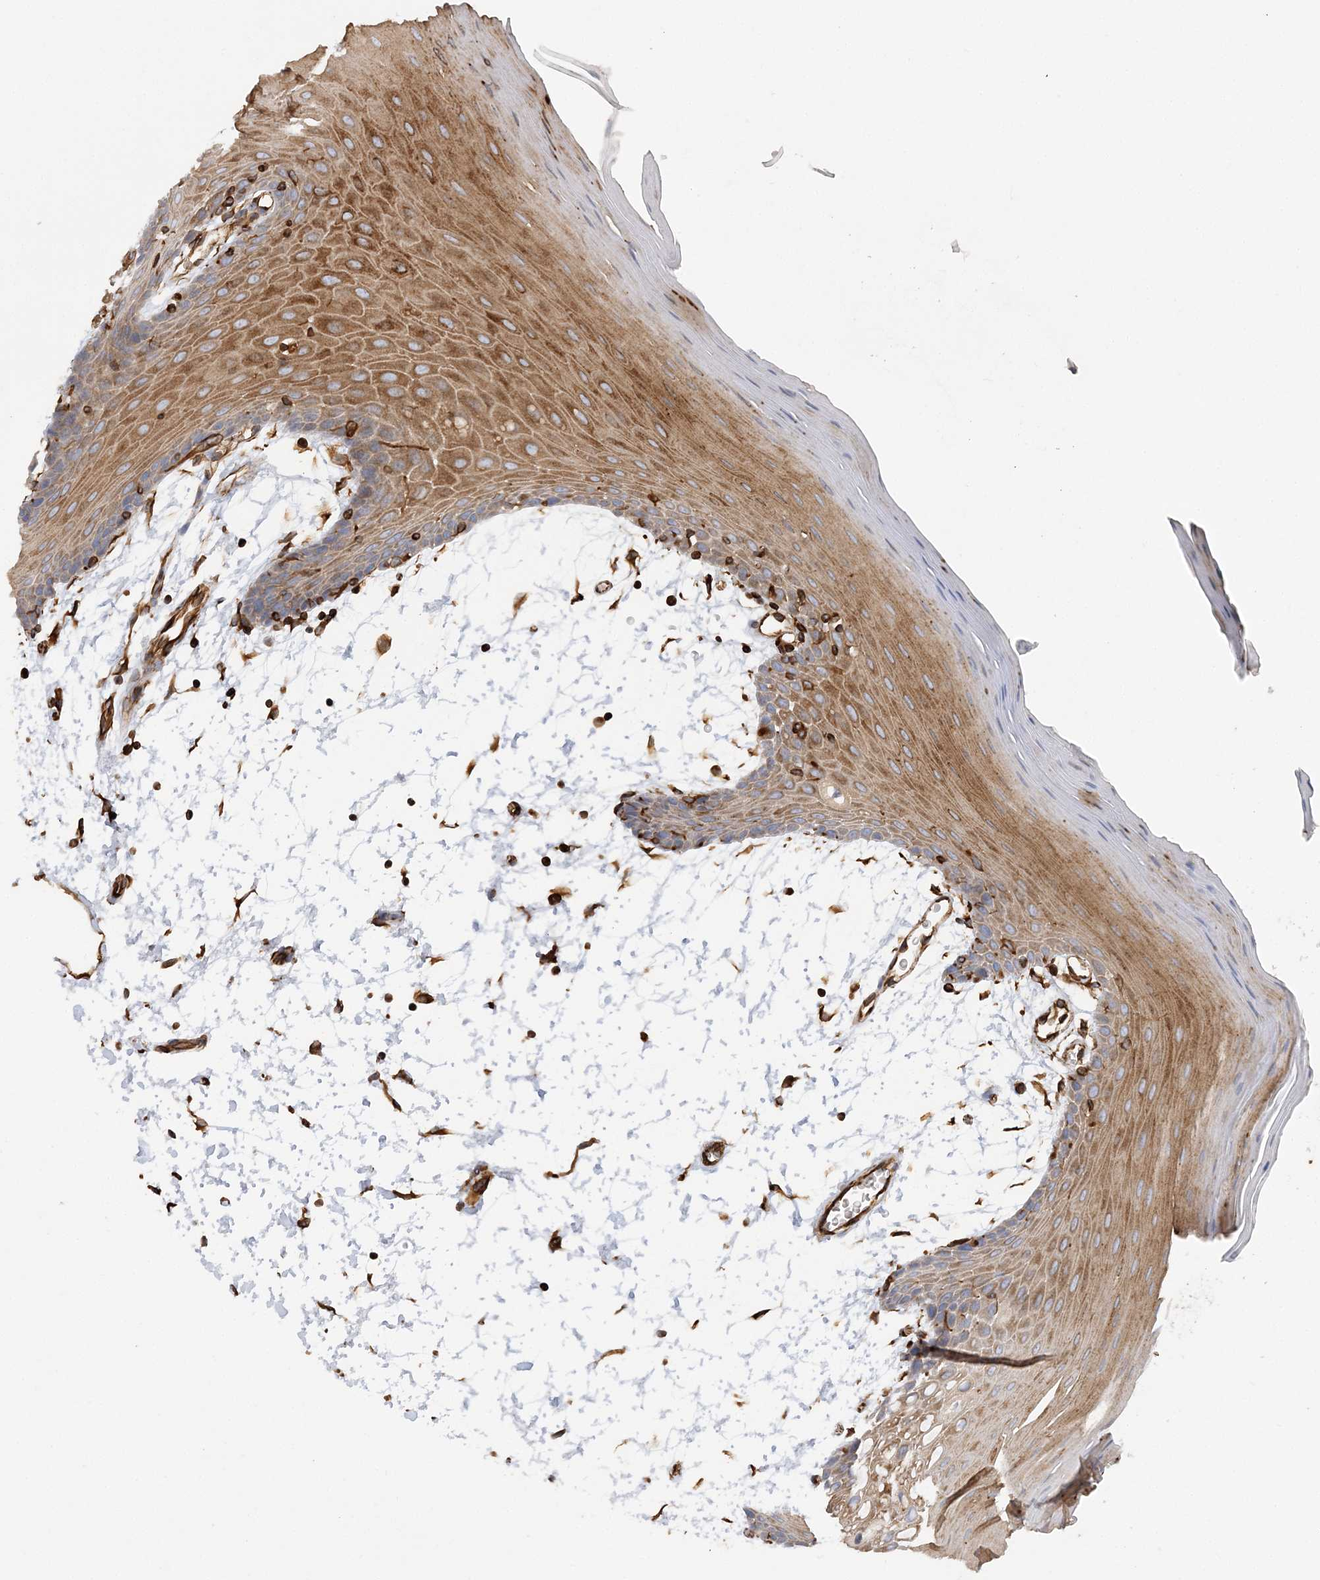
{"staining": {"intensity": "moderate", "quantity": ">75%", "location": "cytoplasmic/membranous"}, "tissue": "oral mucosa", "cell_type": "Squamous epithelial cells", "image_type": "normal", "snomed": [{"axis": "morphology", "description": "Normal tissue, NOS"}, {"axis": "topography", "description": "Skeletal muscle"}, {"axis": "topography", "description": "Oral tissue"}, {"axis": "topography", "description": "Salivary gland"}, {"axis": "topography", "description": "Peripheral nerve tissue"}], "caption": "About >75% of squamous epithelial cells in normal human oral mucosa exhibit moderate cytoplasmic/membranous protein positivity as visualized by brown immunohistochemical staining.", "gene": "FAM114A2", "patient": {"sex": "male", "age": 54}}